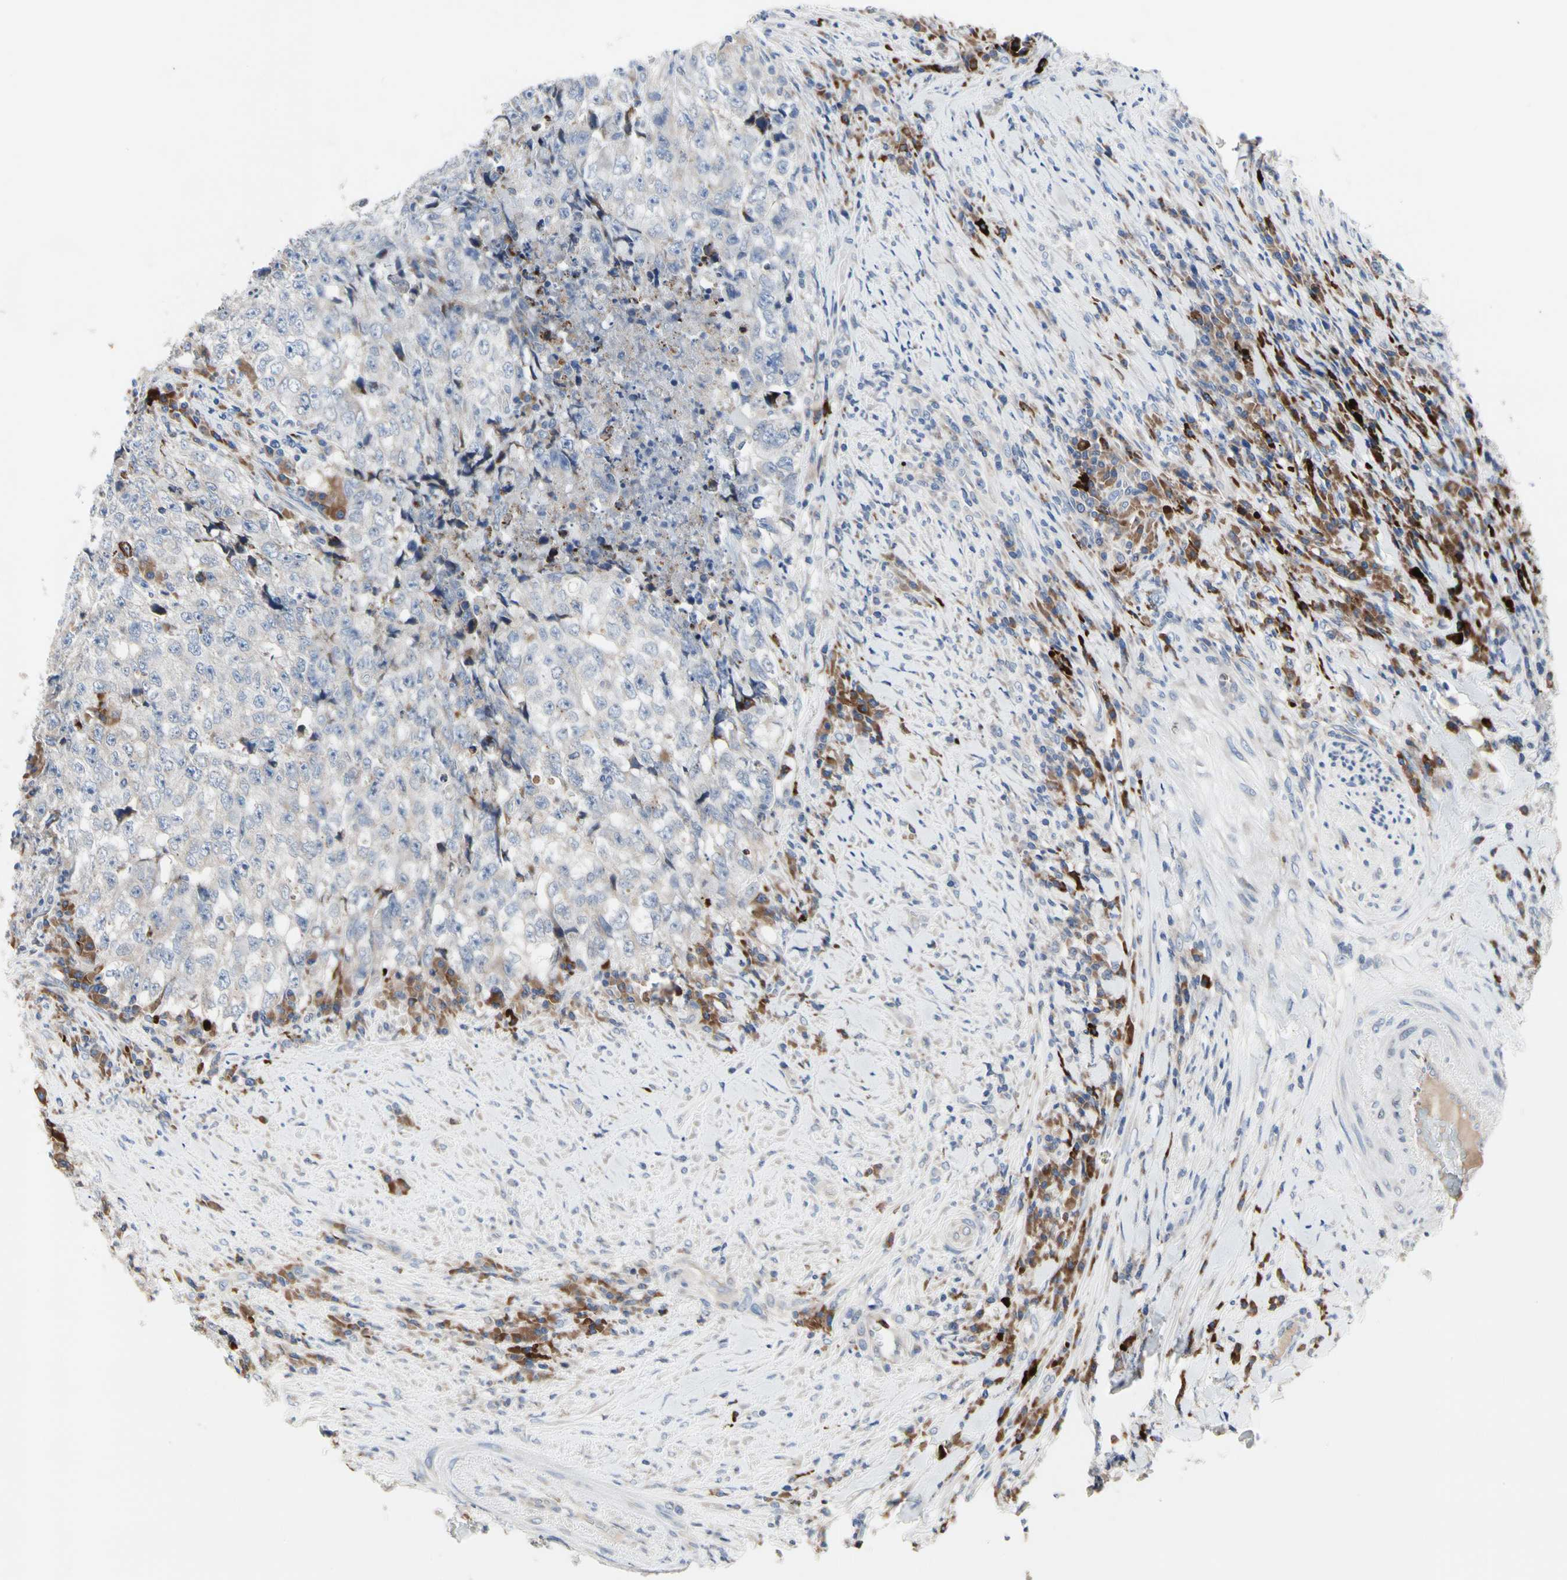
{"staining": {"intensity": "weak", "quantity": "25%-75%", "location": "cytoplasmic/membranous"}, "tissue": "testis cancer", "cell_type": "Tumor cells", "image_type": "cancer", "snomed": [{"axis": "morphology", "description": "Necrosis, NOS"}, {"axis": "morphology", "description": "Carcinoma, Embryonal, NOS"}, {"axis": "topography", "description": "Testis"}], "caption": "Brown immunohistochemical staining in human testis cancer (embryonal carcinoma) reveals weak cytoplasmic/membranous positivity in about 25%-75% of tumor cells.", "gene": "MMEL1", "patient": {"sex": "male", "age": 19}}